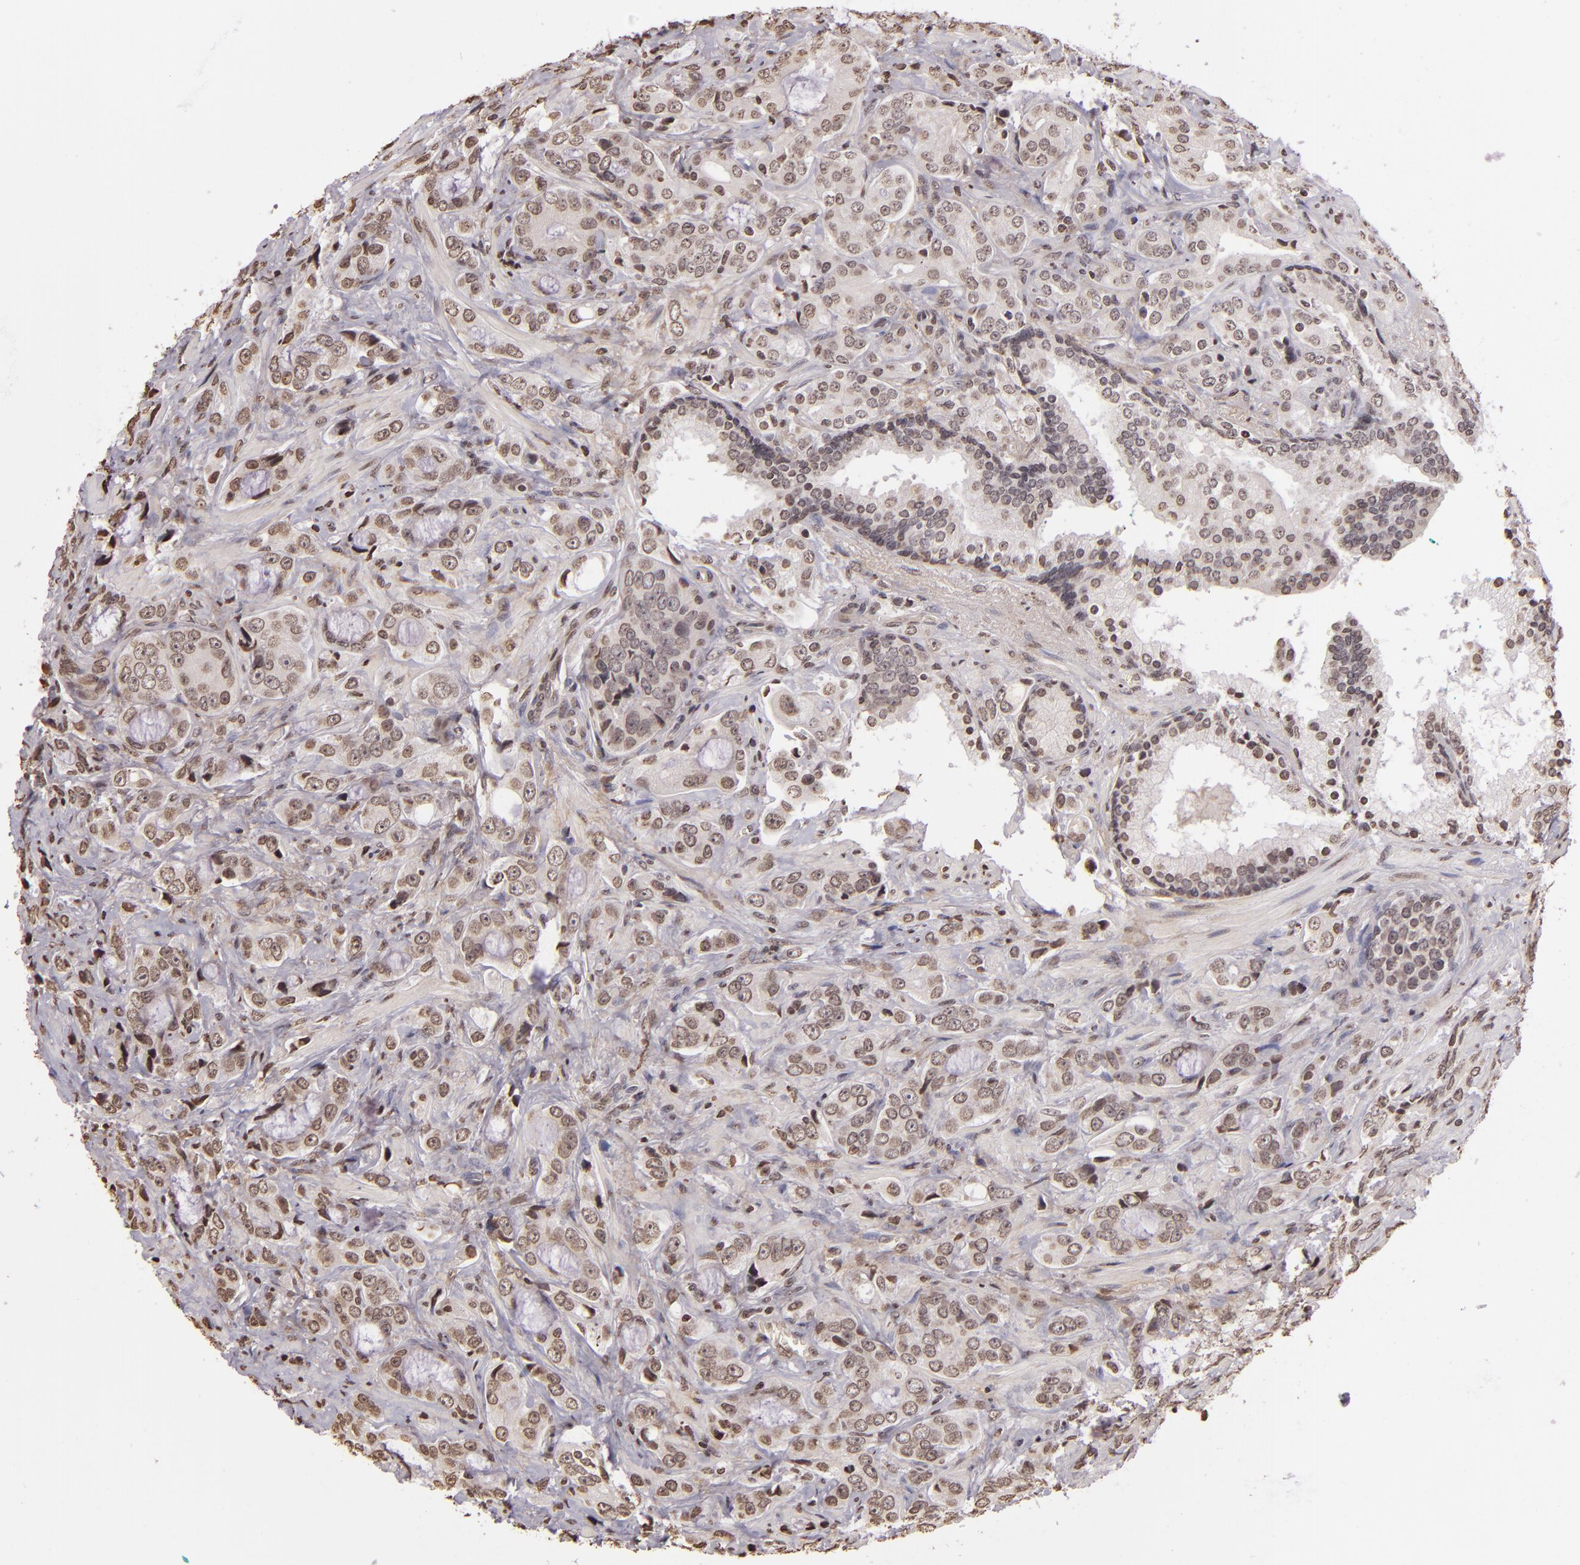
{"staining": {"intensity": "weak", "quantity": ">75%", "location": "nuclear"}, "tissue": "prostate cancer", "cell_type": "Tumor cells", "image_type": "cancer", "snomed": [{"axis": "morphology", "description": "Adenocarcinoma, Medium grade"}, {"axis": "topography", "description": "Prostate"}], "caption": "Brown immunohistochemical staining in prostate adenocarcinoma (medium-grade) exhibits weak nuclear staining in approximately >75% of tumor cells.", "gene": "THRB", "patient": {"sex": "male", "age": 70}}